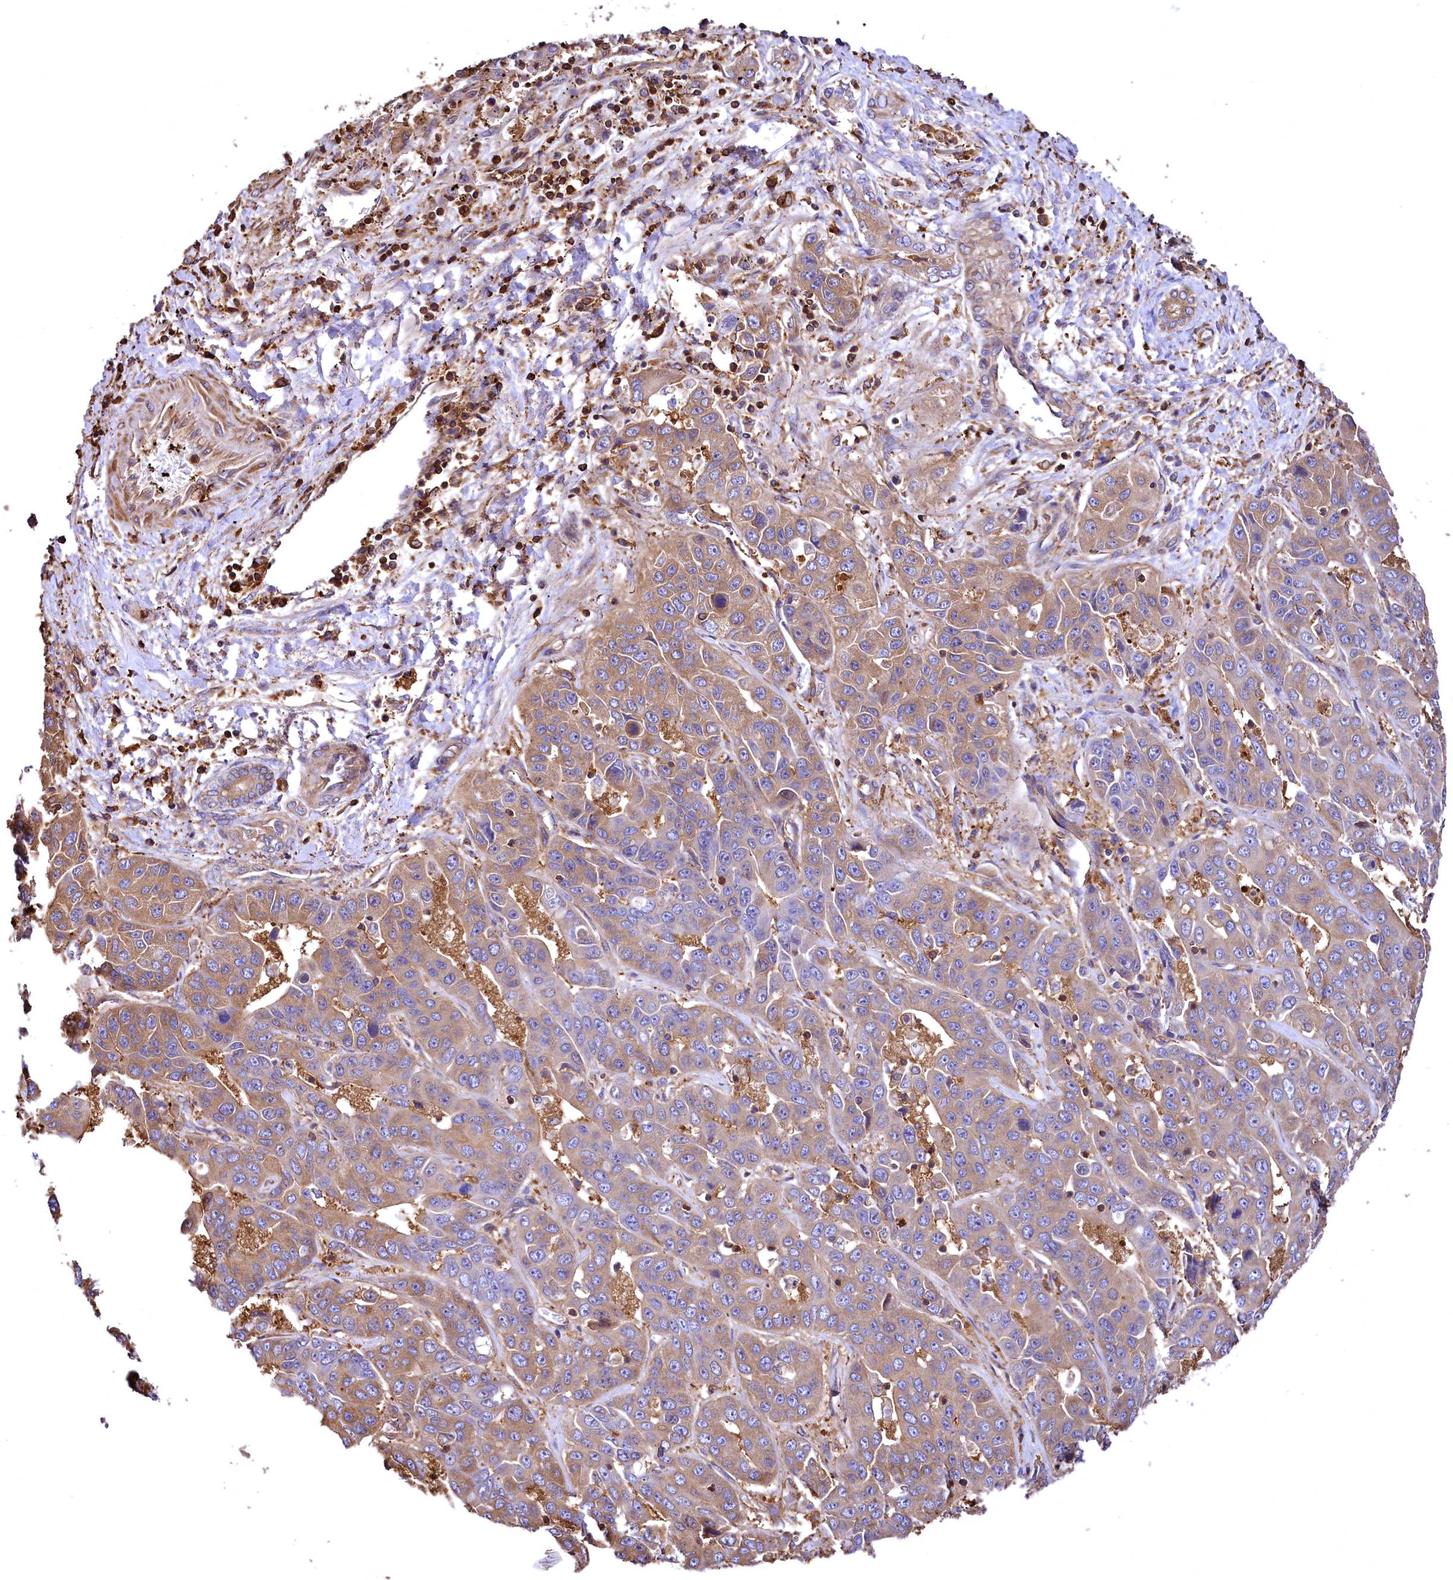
{"staining": {"intensity": "weak", "quantity": ">75%", "location": "cytoplasmic/membranous"}, "tissue": "liver cancer", "cell_type": "Tumor cells", "image_type": "cancer", "snomed": [{"axis": "morphology", "description": "Cholangiocarcinoma"}, {"axis": "topography", "description": "Liver"}], "caption": "Tumor cells reveal low levels of weak cytoplasmic/membranous positivity in approximately >75% of cells in liver cancer (cholangiocarcinoma).", "gene": "RARS2", "patient": {"sex": "female", "age": 52}}